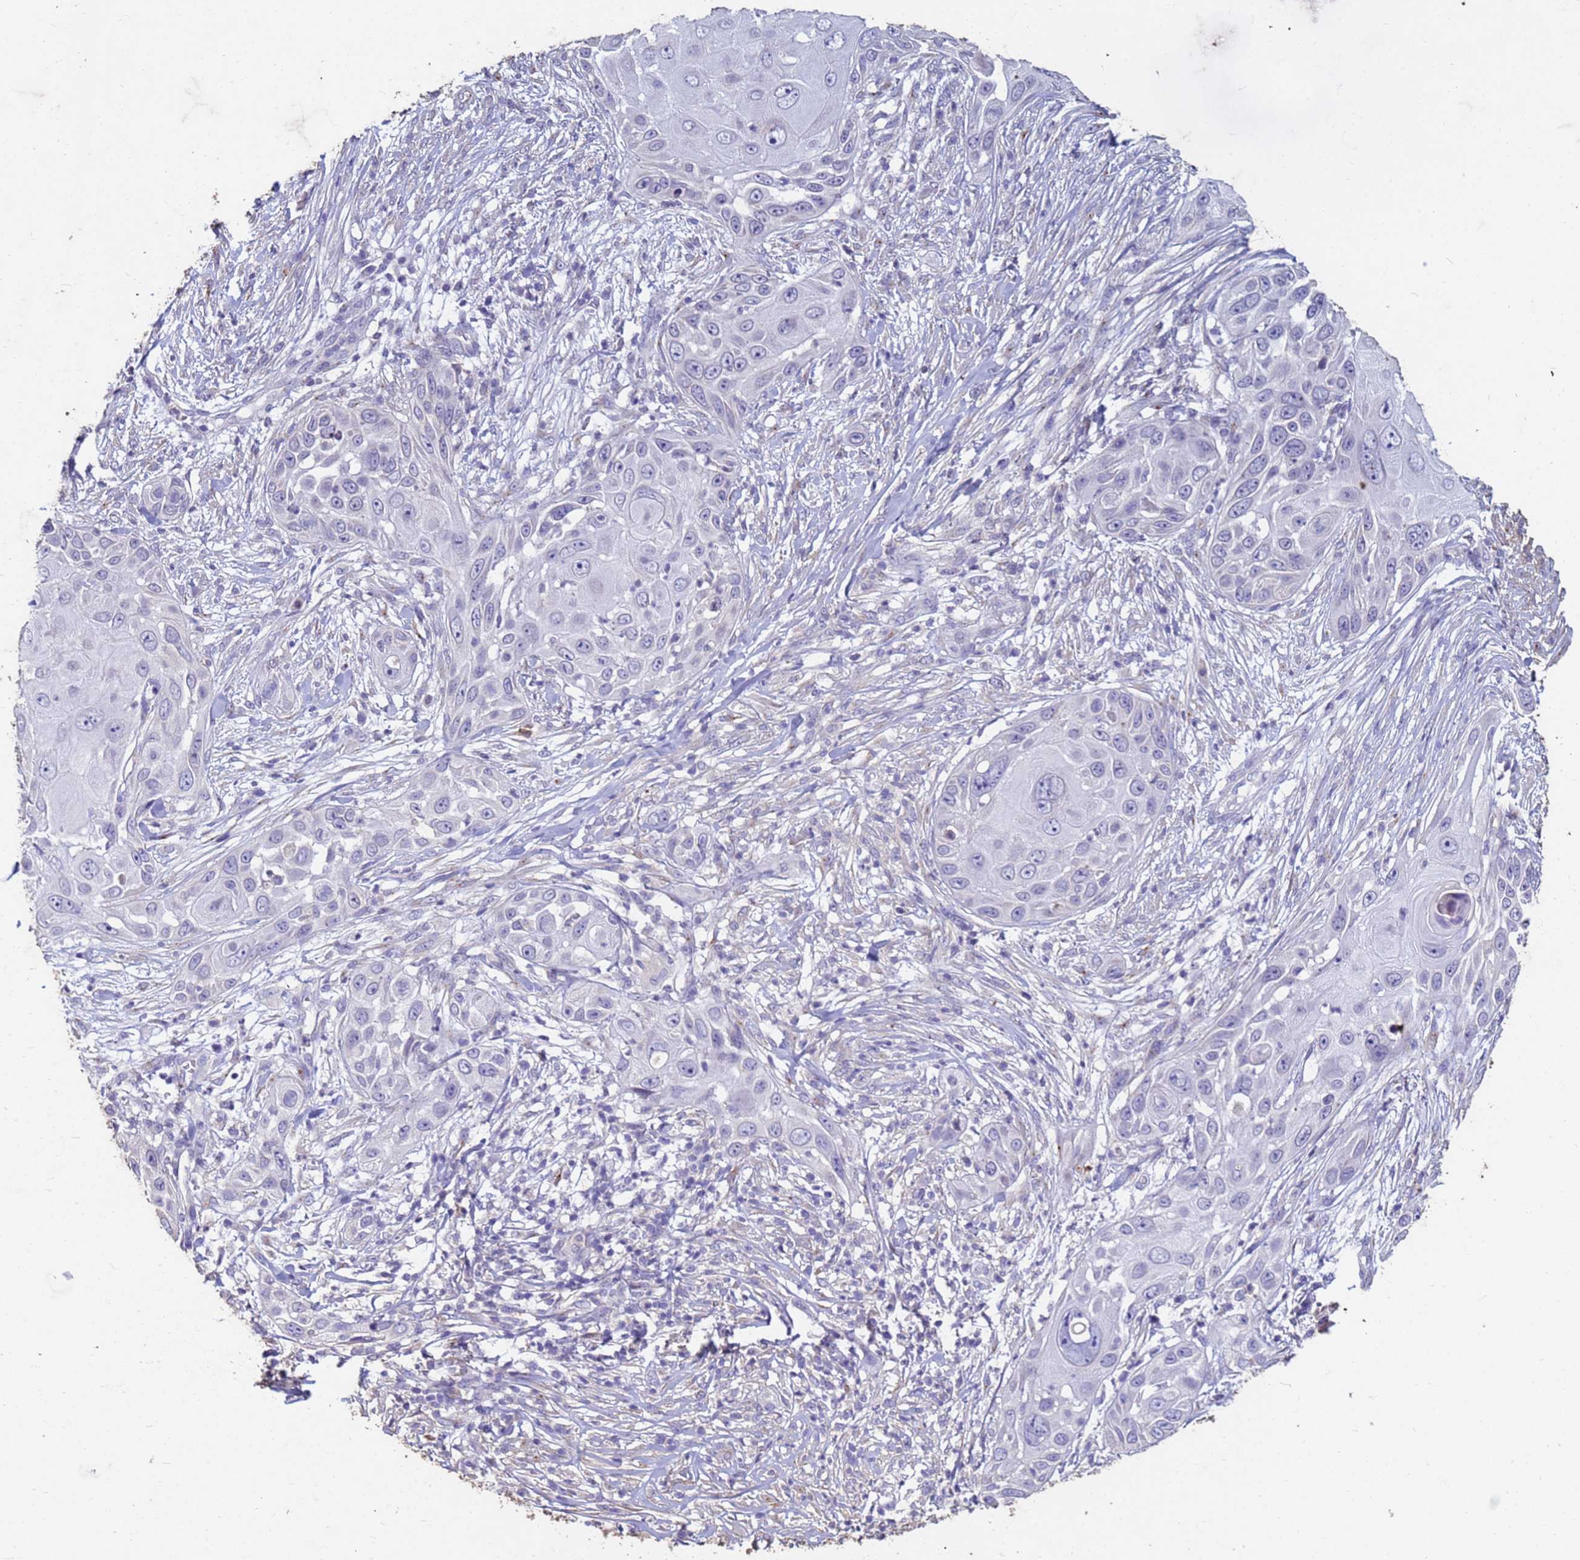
{"staining": {"intensity": "negative", "quantity": "none", "location": "none"}, "tissue": "skin cancer", "cell_type": "Tumor cells", "image_type": "cancer", "snomed": [{"axis": "morphology", "description": "Squamous cell carcinoma, NOS"}, {"axis": "topography", "description": "Skin"}], "caption": "DAB immunohistochemical staining of skin cancer exhibits no significant expression in tumor cells.", "gene": "SLC25A15", "patient": {"sex": "female", "age": 44}}